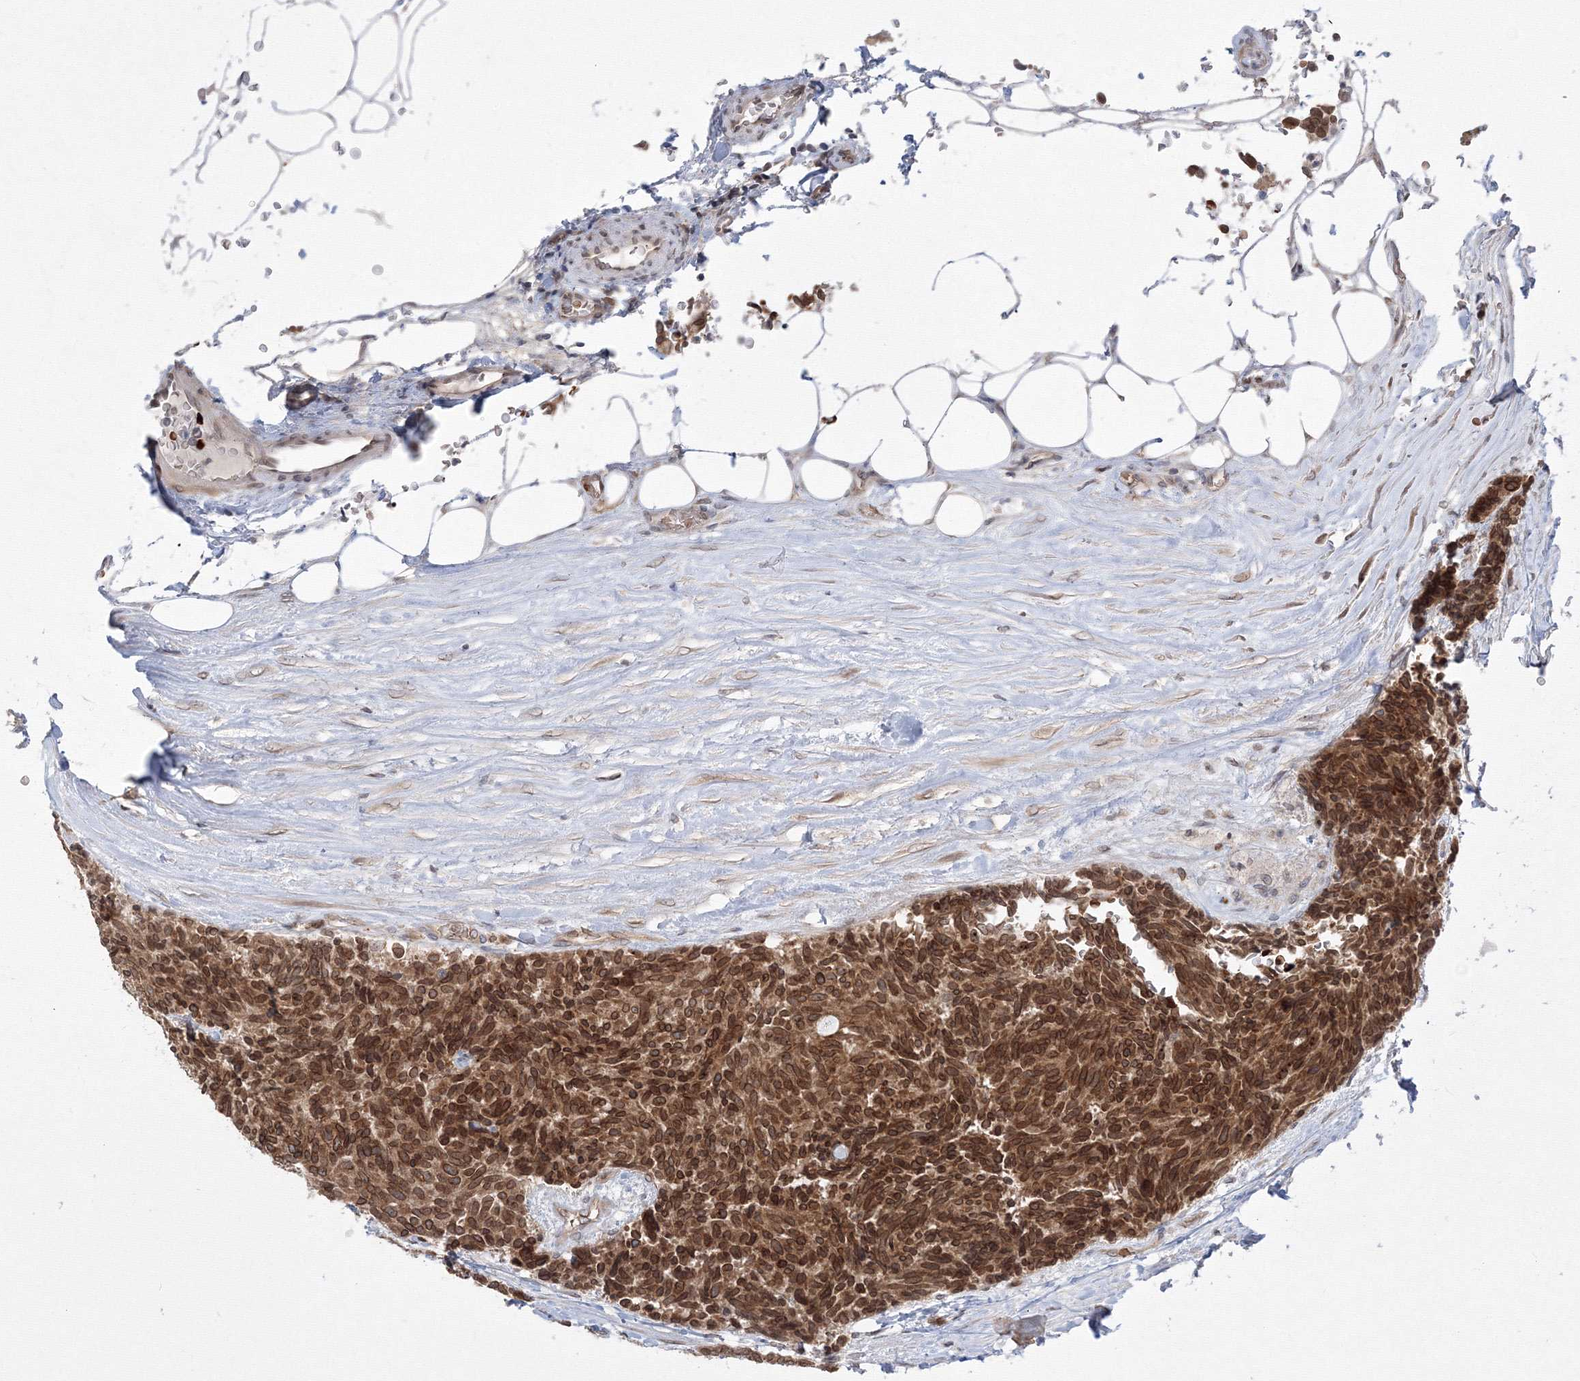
{"staining": {"intensity": "strong", "quantity": ">75%", "location": "cytoplasmic/membranous,nuclear"}, "tissue": "carcinoid", "cell_type": "Tumor cells", "image_type": "cancer", "snomed": [{"axis": "morphology", "description": "Carcinoid, malignant, NOS"}, {"axis": "topography", "description": "Pancreas"}], "caption": "Immunohistochemistry (IHC) (DAB) staining of human malignant carcinoid reveals strong cytoplasmic/membranous and nuclear protein staining in approximately >75% of tumor cells.", "gene": "DNAJB2", "patient": {"sex": "female", "age": 54}}